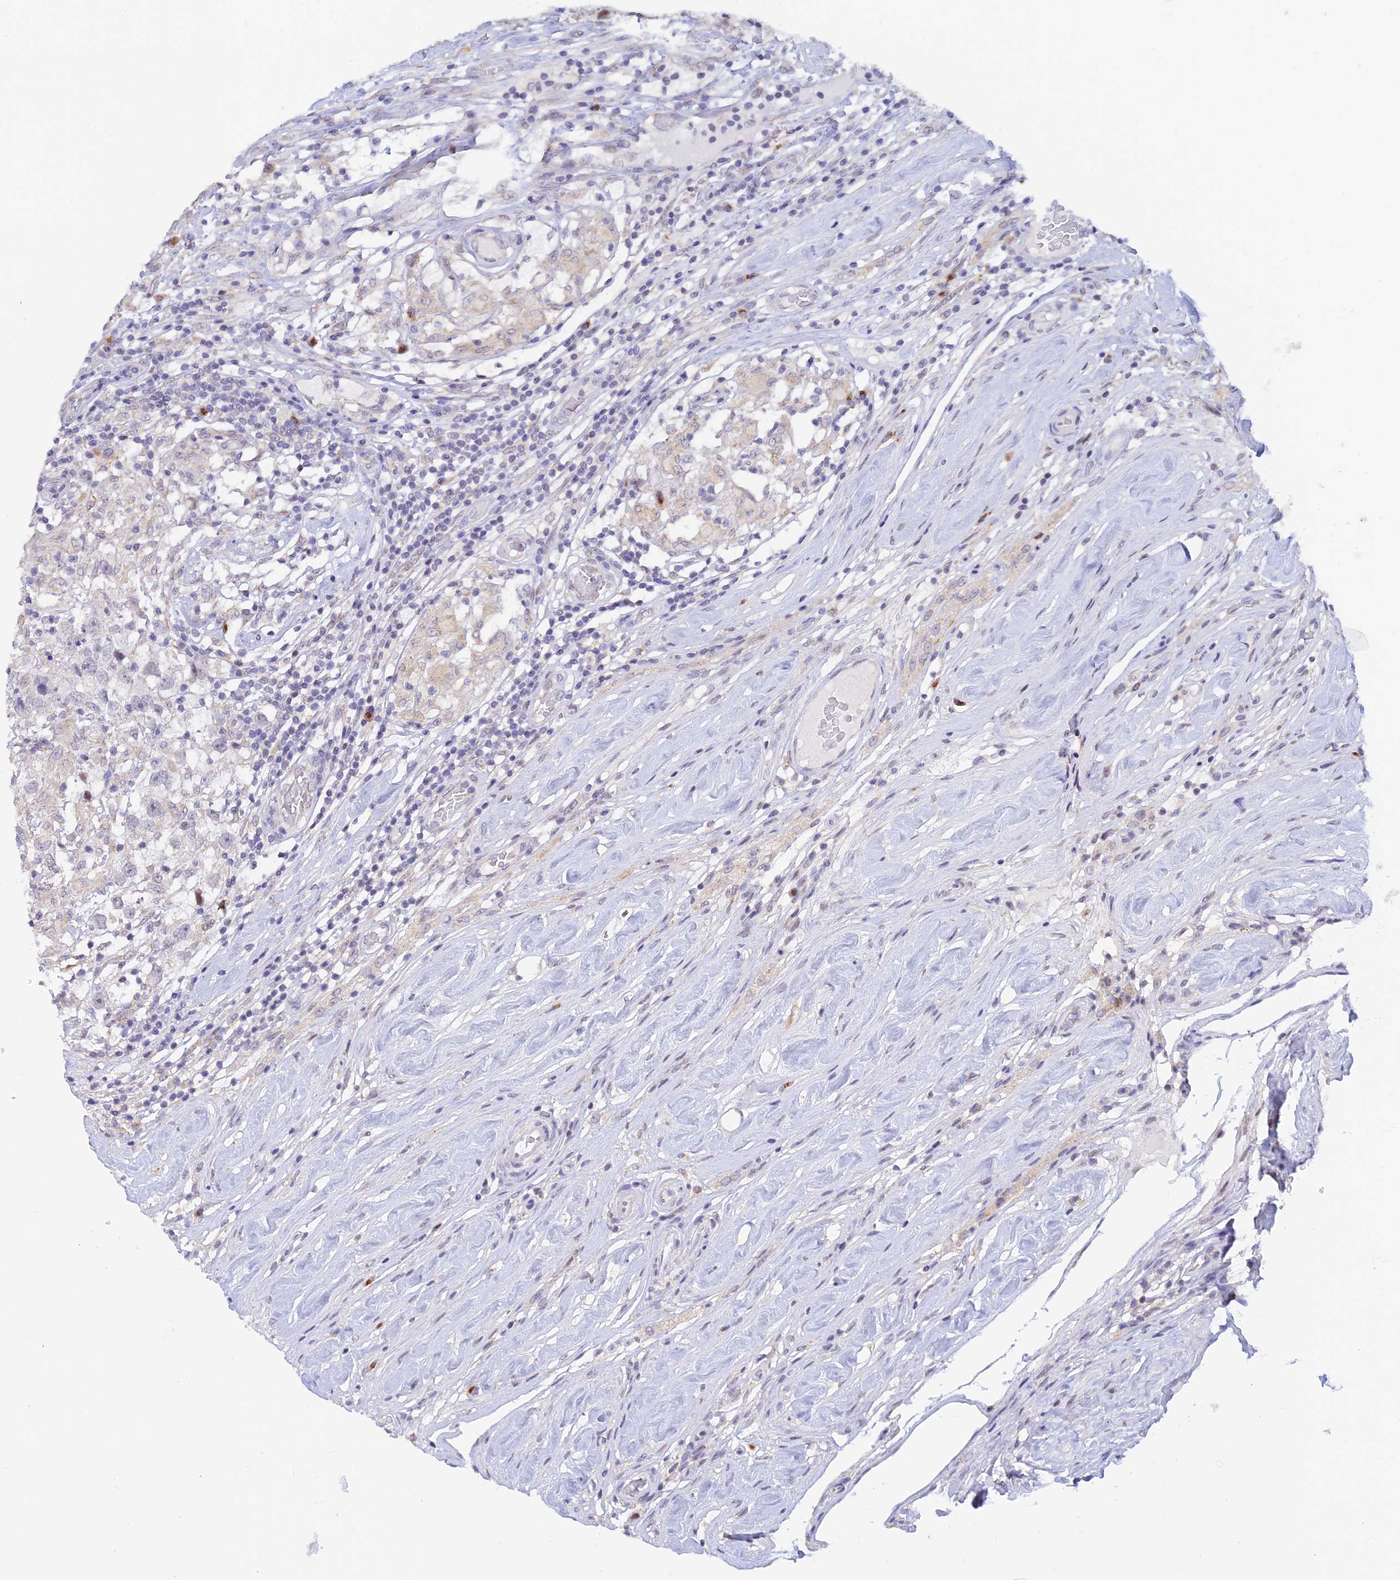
{"staining": {"intensity": "negative", "quantity": "none", "location": "none"}, "tissue": "testis cancer", "cell_type": "Tumor cells", "image_type": "cancer", "snomed": [{"axis": "morphology", "description": "Seminoma, NOS"}, {"axis": "topography", "description": "Testis"}], "caption": "IHC micrograph of human testis cancer stained for a protein (brown), which shows no positivity in tumor cells.", "gene": "INKA1", "patient": {"sex": "male", "age": 46}}